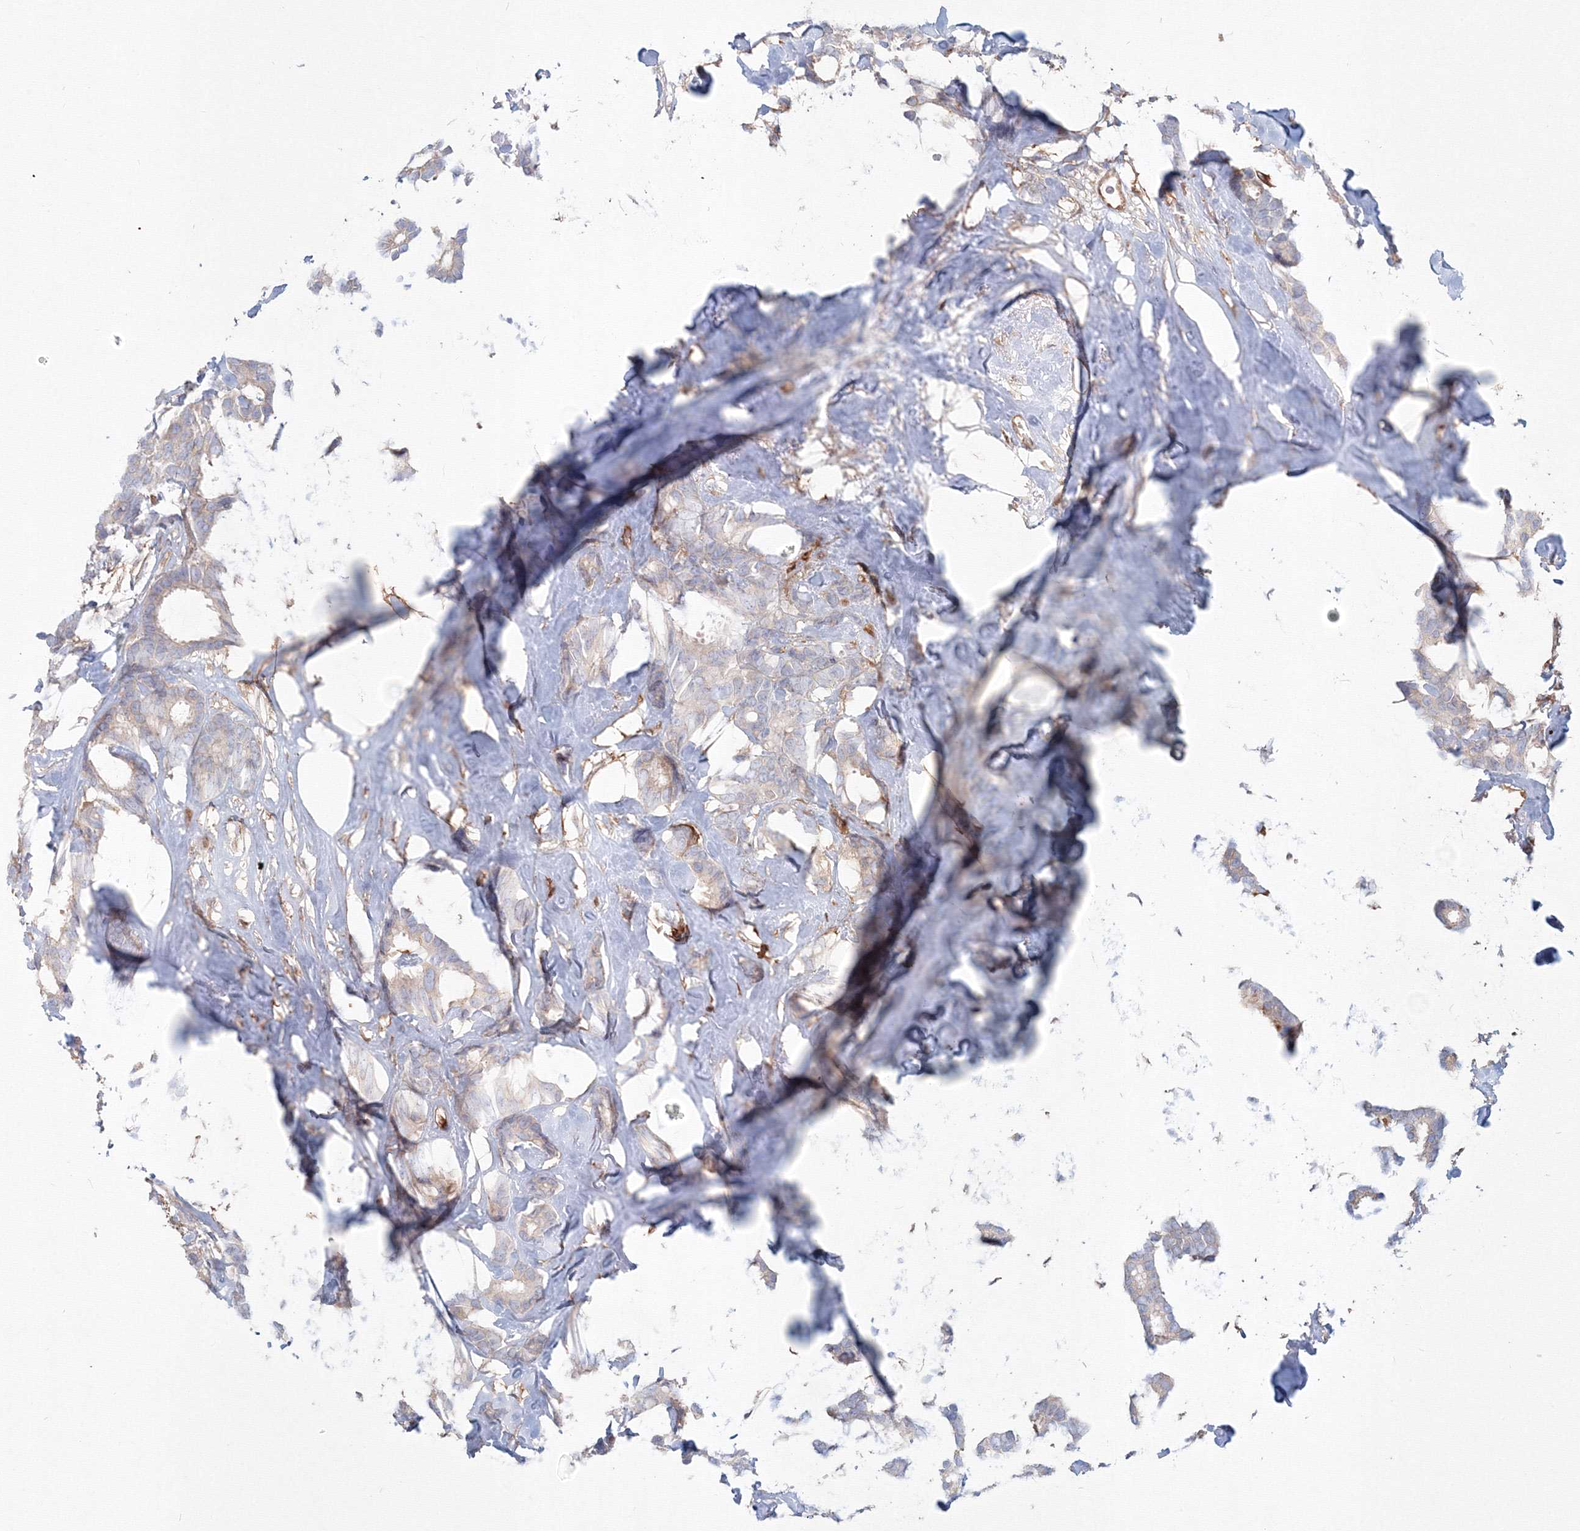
{"staining": {"intensity": "negative", "quantity": "none", "location": "none"}, "tissue": "breast cancer", "cell_type": "Tumor cells", "image_type": "cancer", "snomed": [{"axis": "morphology", "description": "Duct carcinoma"}, {"axis": "topography", "description": "Breast"}], "caption": "Photomicrograph shows no protein positivity in tumor cells of breast cancer (intraductal carcinoma) tissue. (Immunohistochemistry, brightfield microscopy, high magnification).", "gene": "SH3PXD2A", "patient": {"sex": "female", "age": 87}}